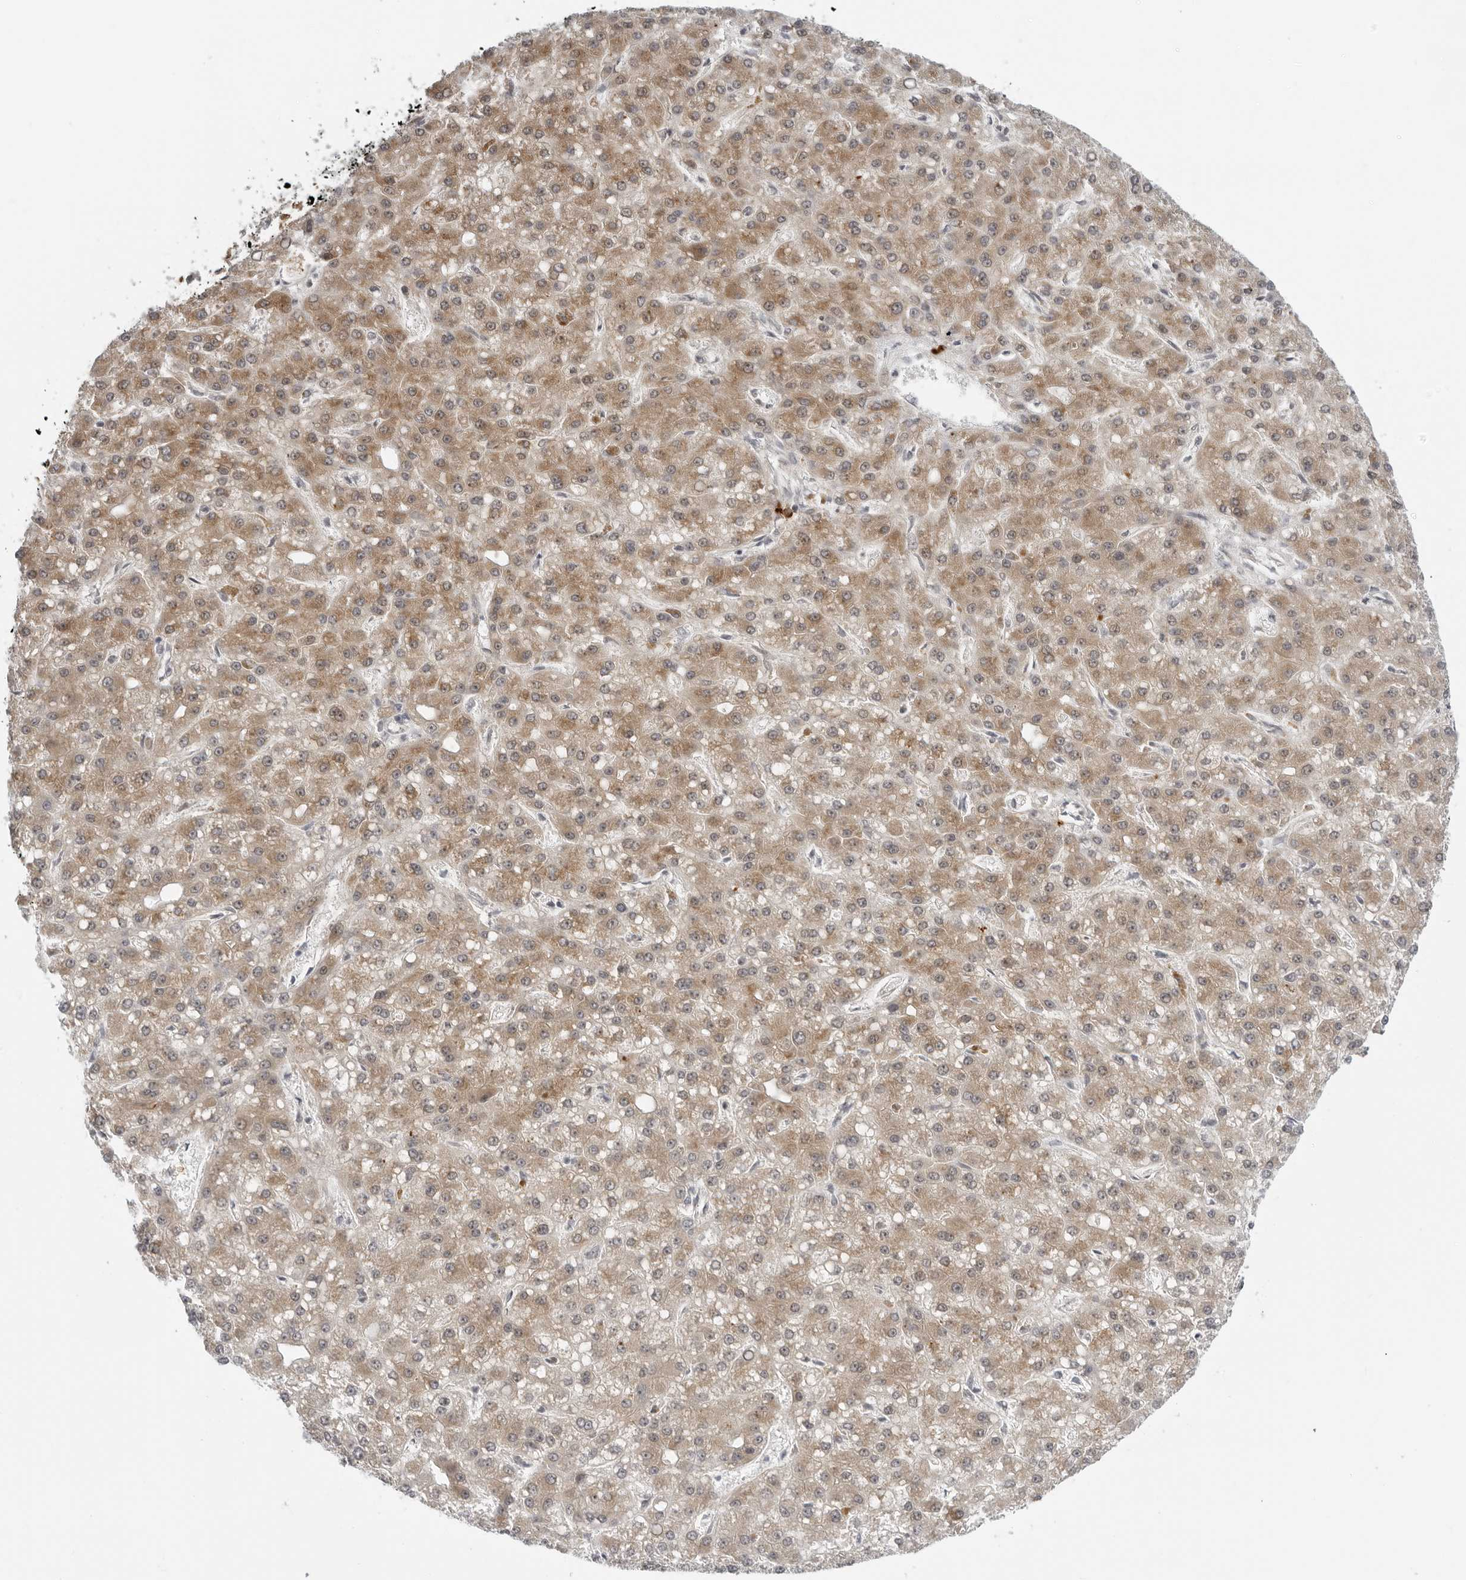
{"staining": {"intensity": "moderate", "quantity": "25%-75%", "location": "cytoplasmic/membranous"}, "tissue": "liver cancer", "cell_type": "Tumor cells", "image_type": "cancer", "snomed": [{"axis": "morphology", "description": "Carcinoma, Hepatocellular, NOS"}, {"axis": "topography", "description": "Liver"}], "caption": "IHC image of liver hepatocellular carcinoma stained for a protein (brown), which demonstrates medium levels of moderate cytoplasmic/membranous expression in approximately 25%-75% of tumor cells.", "gene": "SUGCT", "patient": {"sex": "male", "age": 67}}